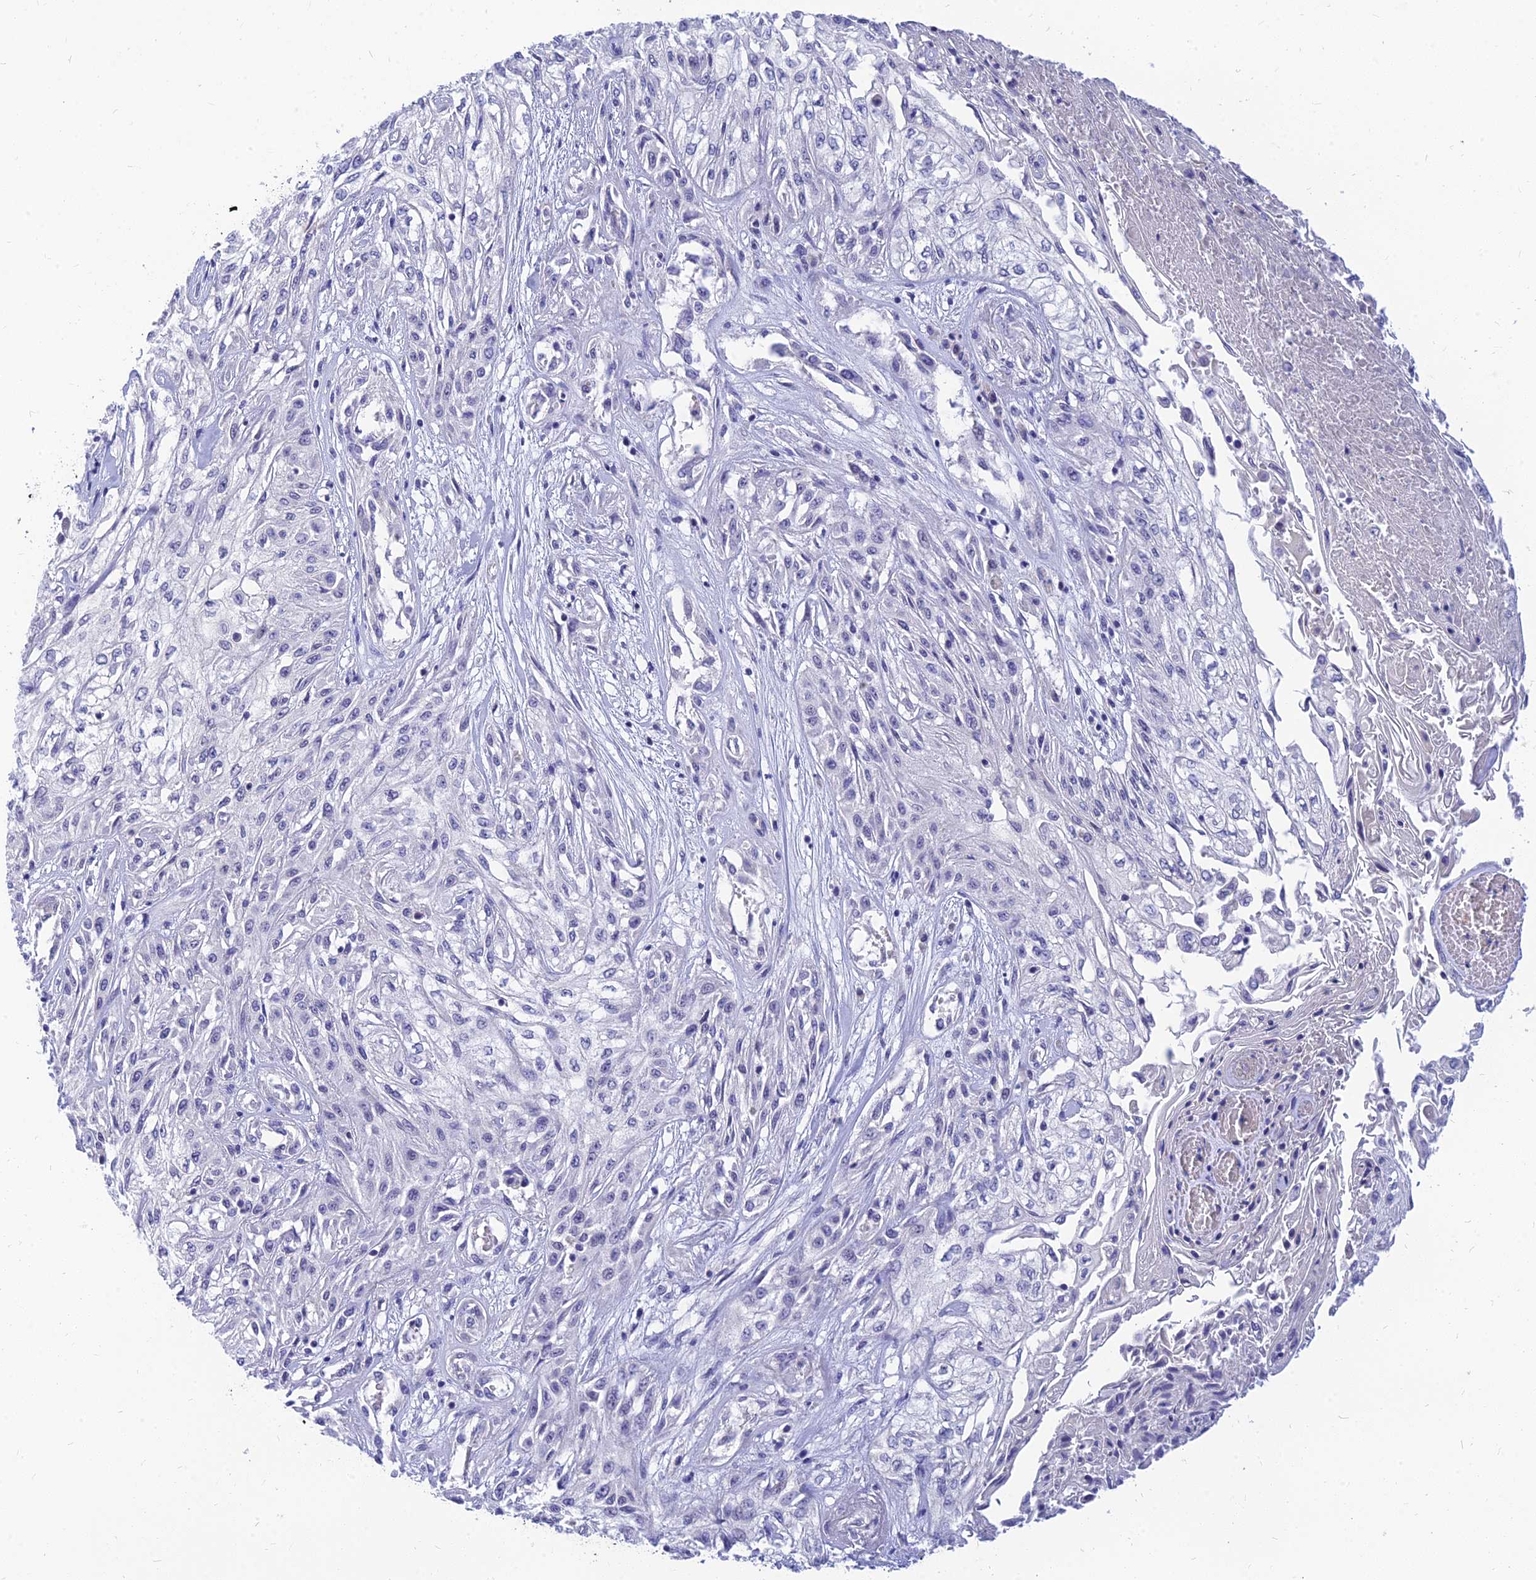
{"staining": {"intensity": "negative", "quantity": "none", "location": "none"}, "tissue": "skin cancer", "cell_type": "Tumor cells", "image_type": "cancer", "snomed": [{"axis": "morphology", "description": "Squamous cell carcinoma, NOS"}, {"axis": "morphology", "description": "Squamous cell carcinoma, metastatic, NOS"}, {"axis": "topography", "description": "Skin"}, {"axis": "topography", "description": "Lymph node"}], "caption": "Skin cancer stained for a protein using IHC demonstrates no positivity tumor cells.", "gene": "TMEM161B", "patient": {"sex": "male", "age": 75}}